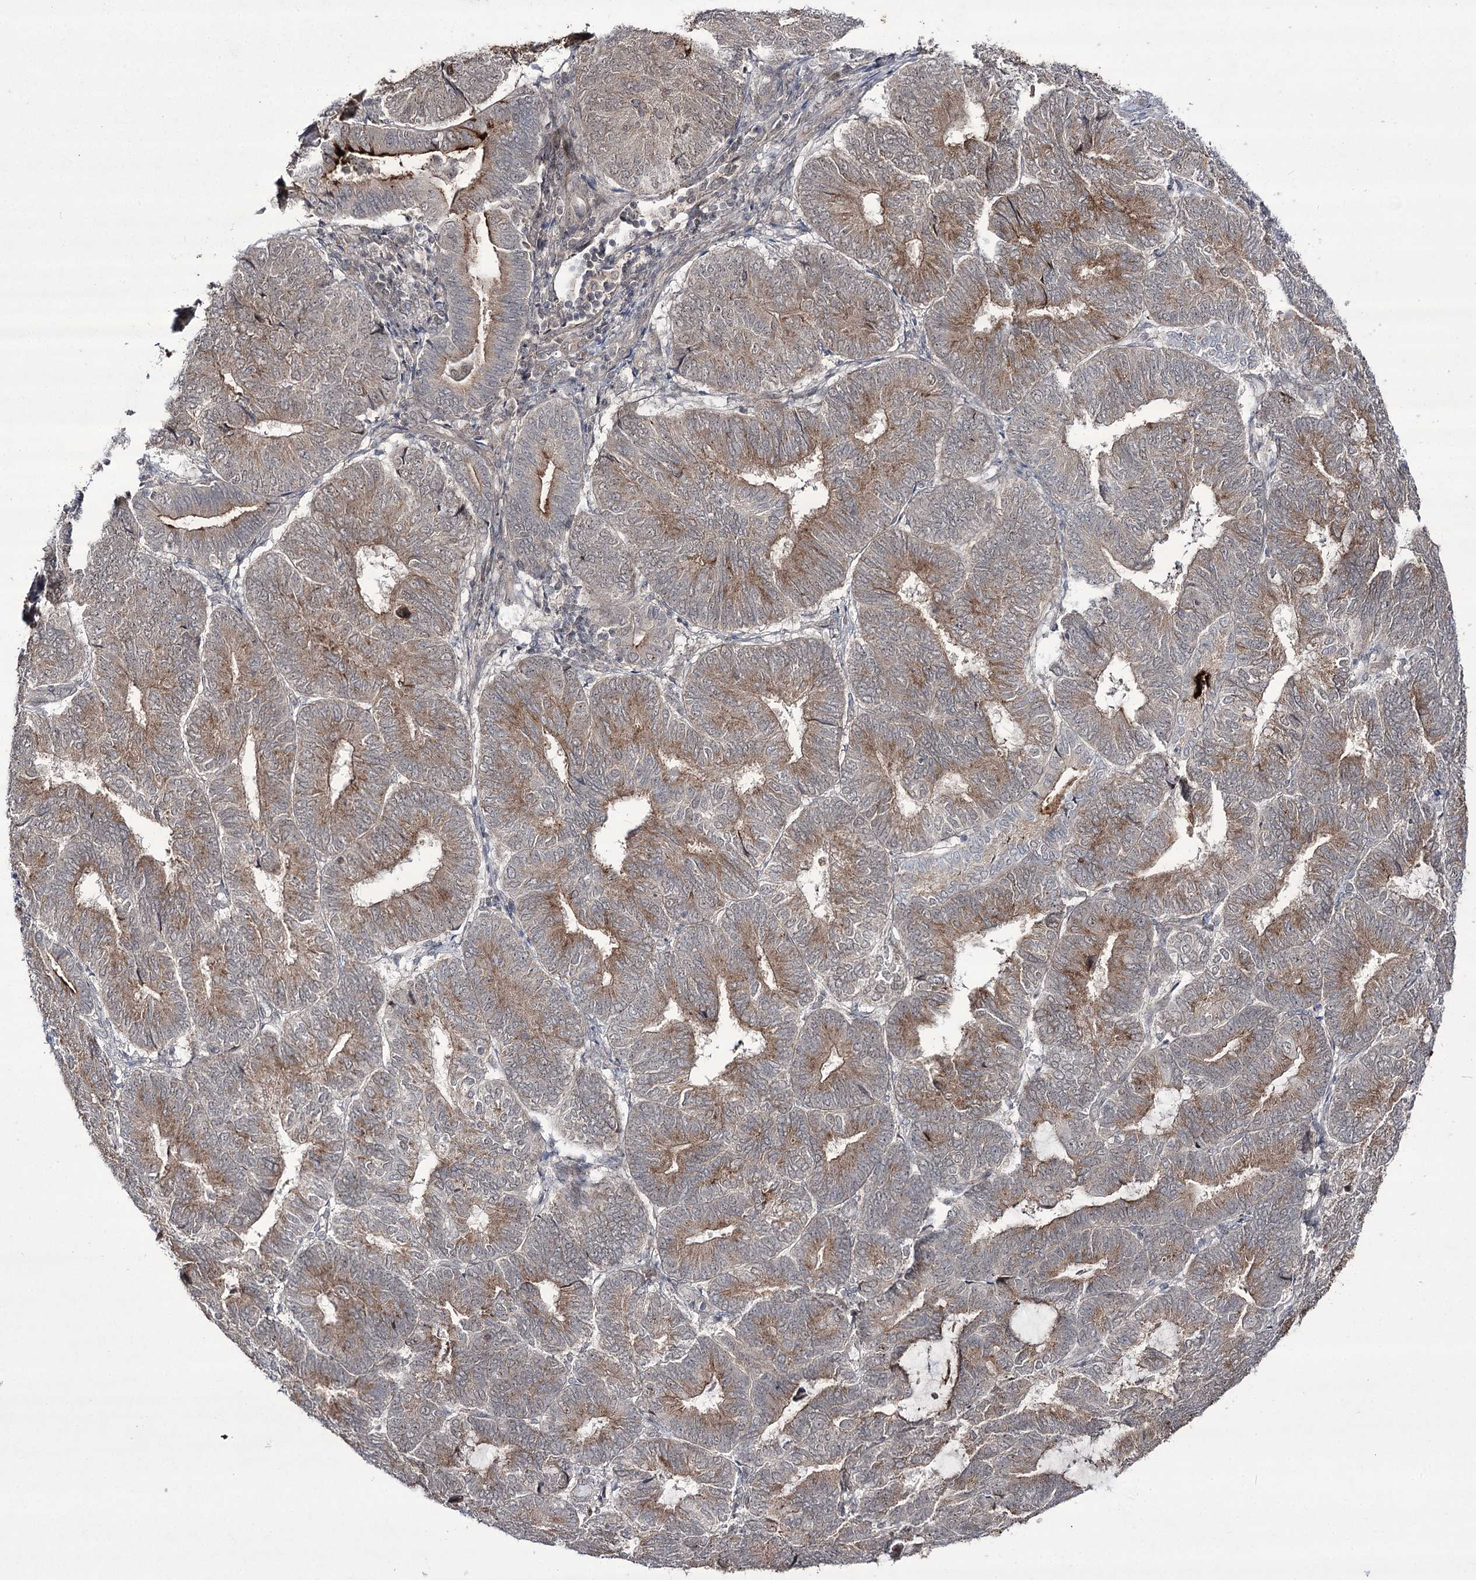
{"staining": {"intensity": "strong", "quantity": "25%-75%", "location": "cytoplasmic/membranous,nuclear"}, "tissue": "endometrial cancer", "cell_type": "Tumor cells", "image_type": "cancer", "snomed": [{"axis": "morphology", "description": "Adenocarcinoma, NOS"}, {"axis": "topography", "description": "Endometrium"}], "caption": "A brown stain highlights strong cytoplasmic/membranous and nuclear expression of a protein in human endometrial adenocarcinoma tumor cells.", "gene": "HOXC11", "patient": {"sex": "female", "age": 81}}